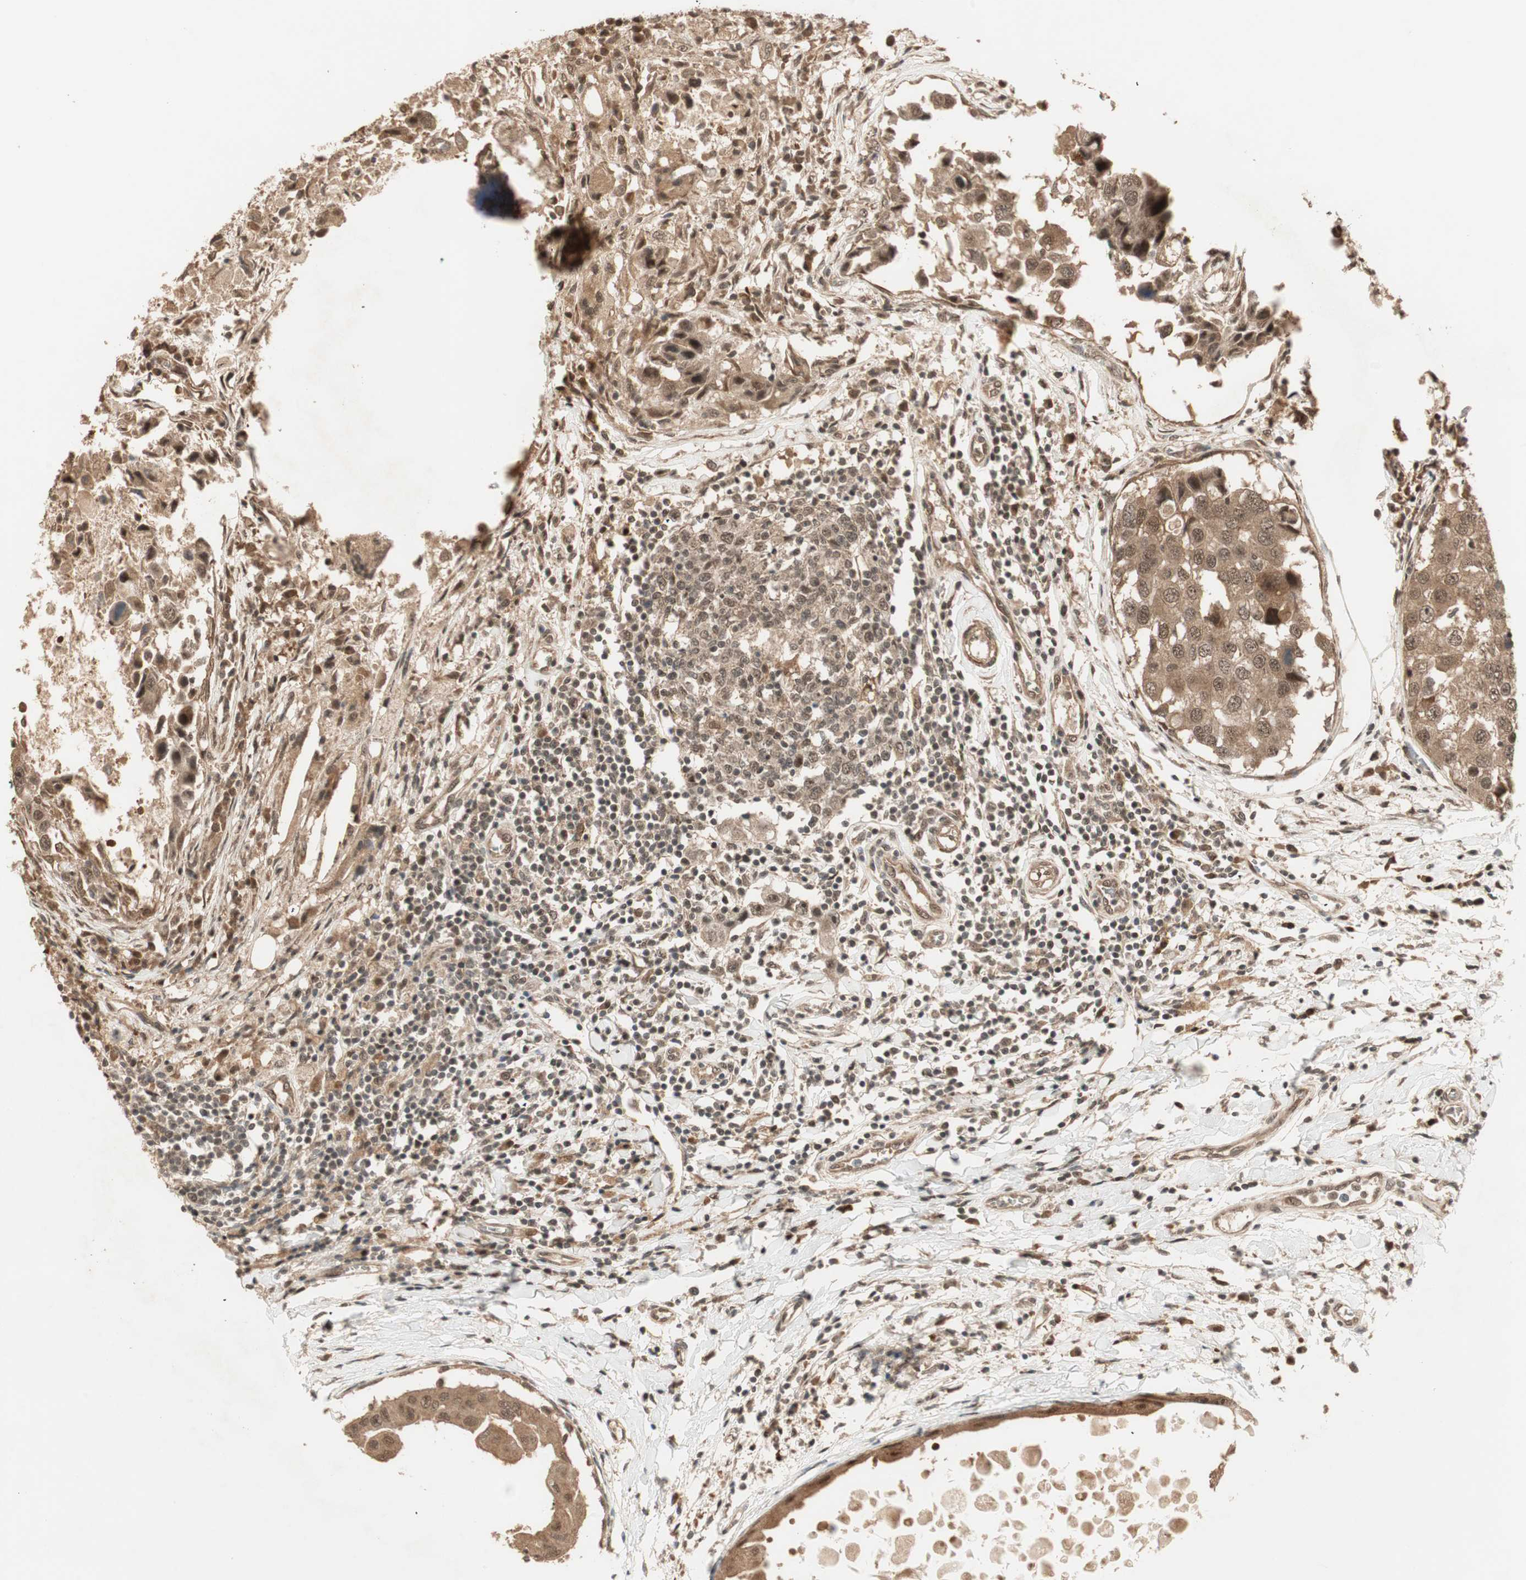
{"staining": {"intensity": "moderate", "quantity": ">75%", "location": "cytoplasmic/membranous,nuclear"}, "tissue": "breast cancer", "cell_type": "Tumor cells", "image_type": "cancer", "snomed": [{"axis": "morphology", "description": "Duct carcinoma"}, {"axis": "topography", "description": "Breast"}], "caption": "DAB (3,3'-diaminobenzidine) immunohistochemical staining of infiltrating ductal carcinoma (breast) reveals moderate cytoplasmic/membranous and nuclear protein expression in approximately >75% of tumor cells.", "gene": "ZSCAN31", "patient": {"sex": "female", "age": 27}}